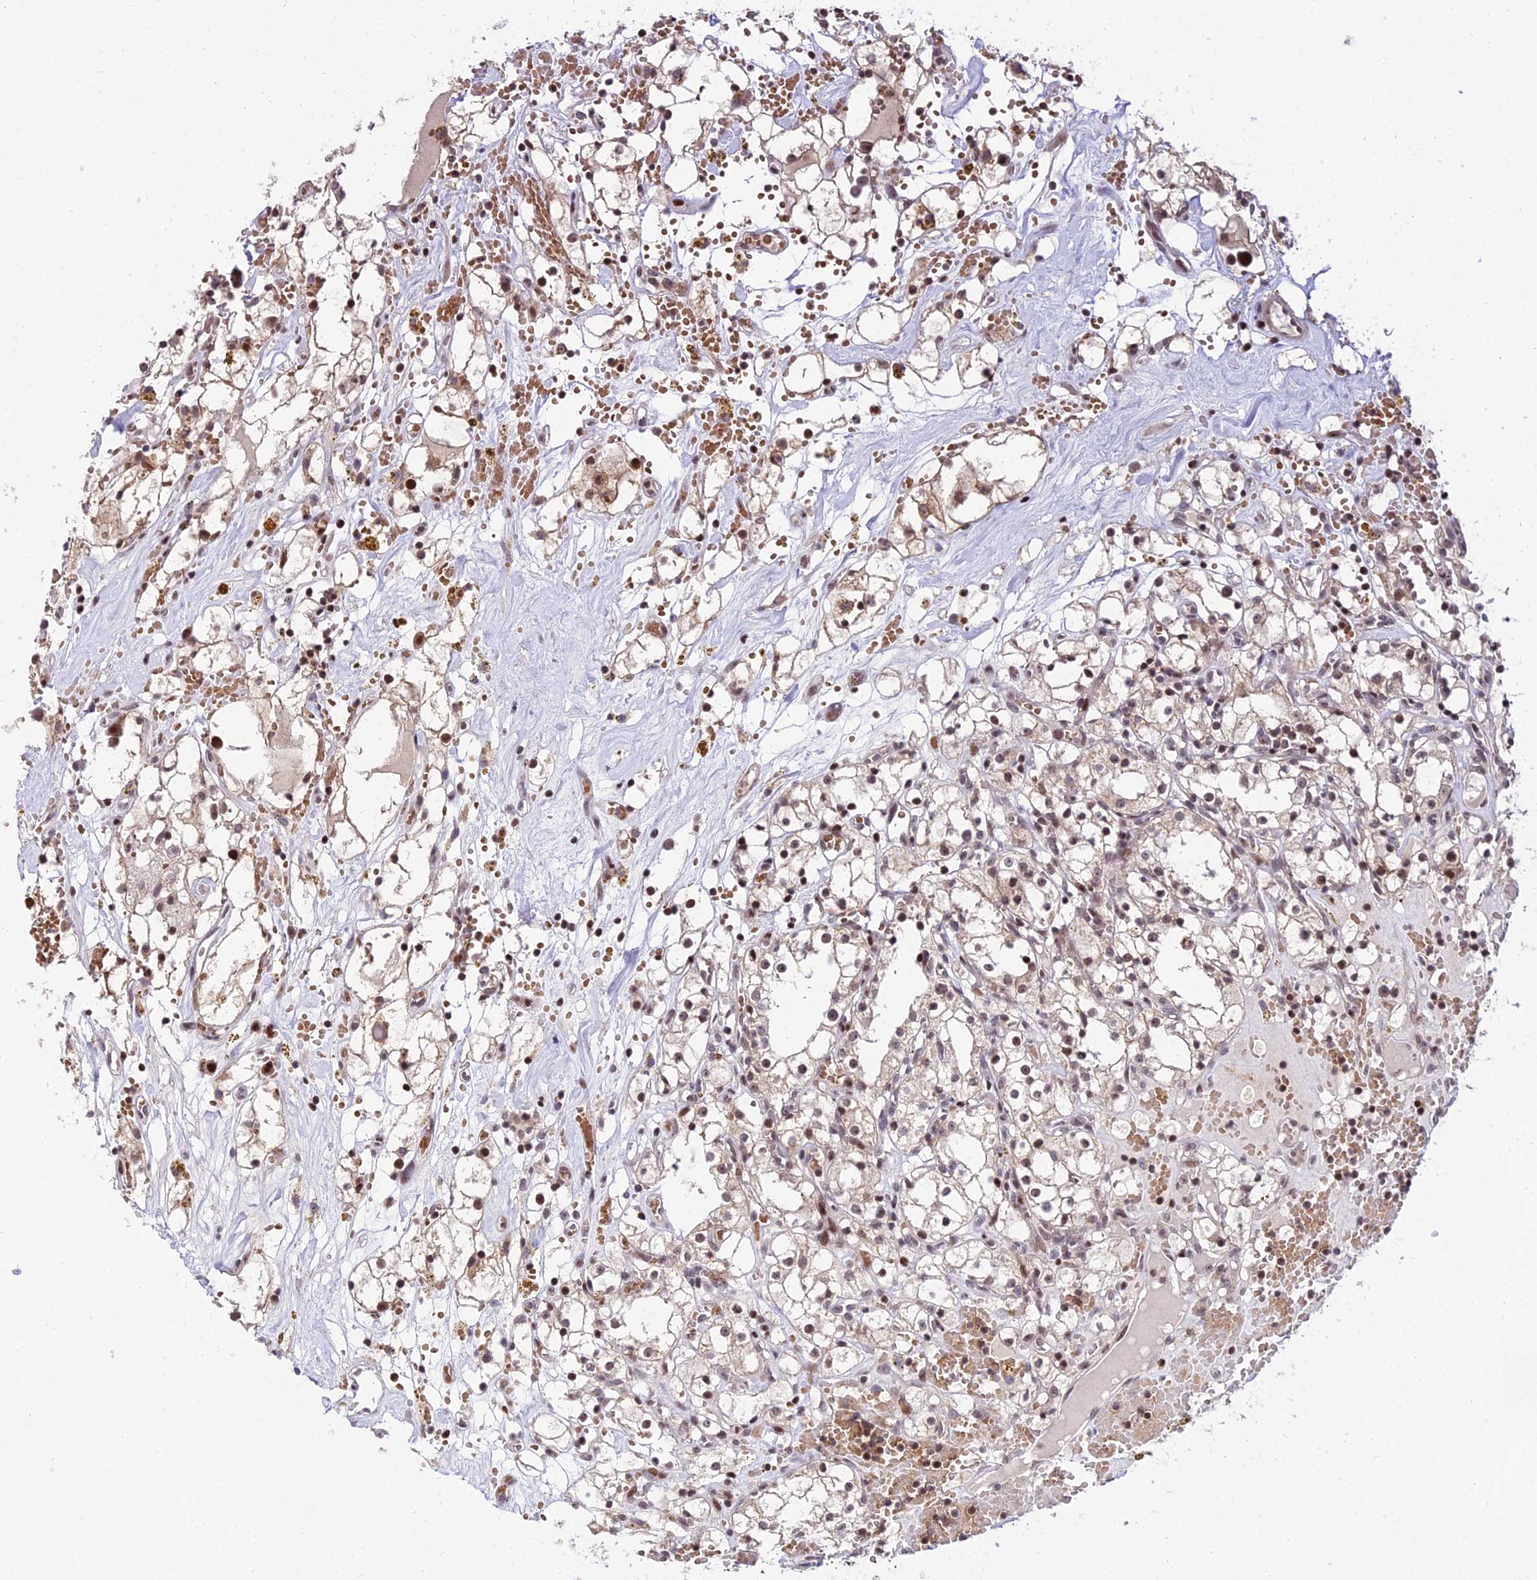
{"staining": {"intensity": "weak", "quantity": "25%-75%", "location": "nuclear"}, "tissue": "renal cancer", "cell_type": "Tumor cells", "image_type": "cancer", "snomed": [{"axis": "morphology", "description": "Adenocarcinoma, NOS"}, {"axis": "topography", "description": "Kidney"}], "caption": "Immunohistochemical staining of renal adenocarcinoma exhibits low levels of weak nuclear protein expression in approximately 25%-75% of tumor cells.", "gene": "CIB3", "patient": {"sex": "male", "age": 56}}